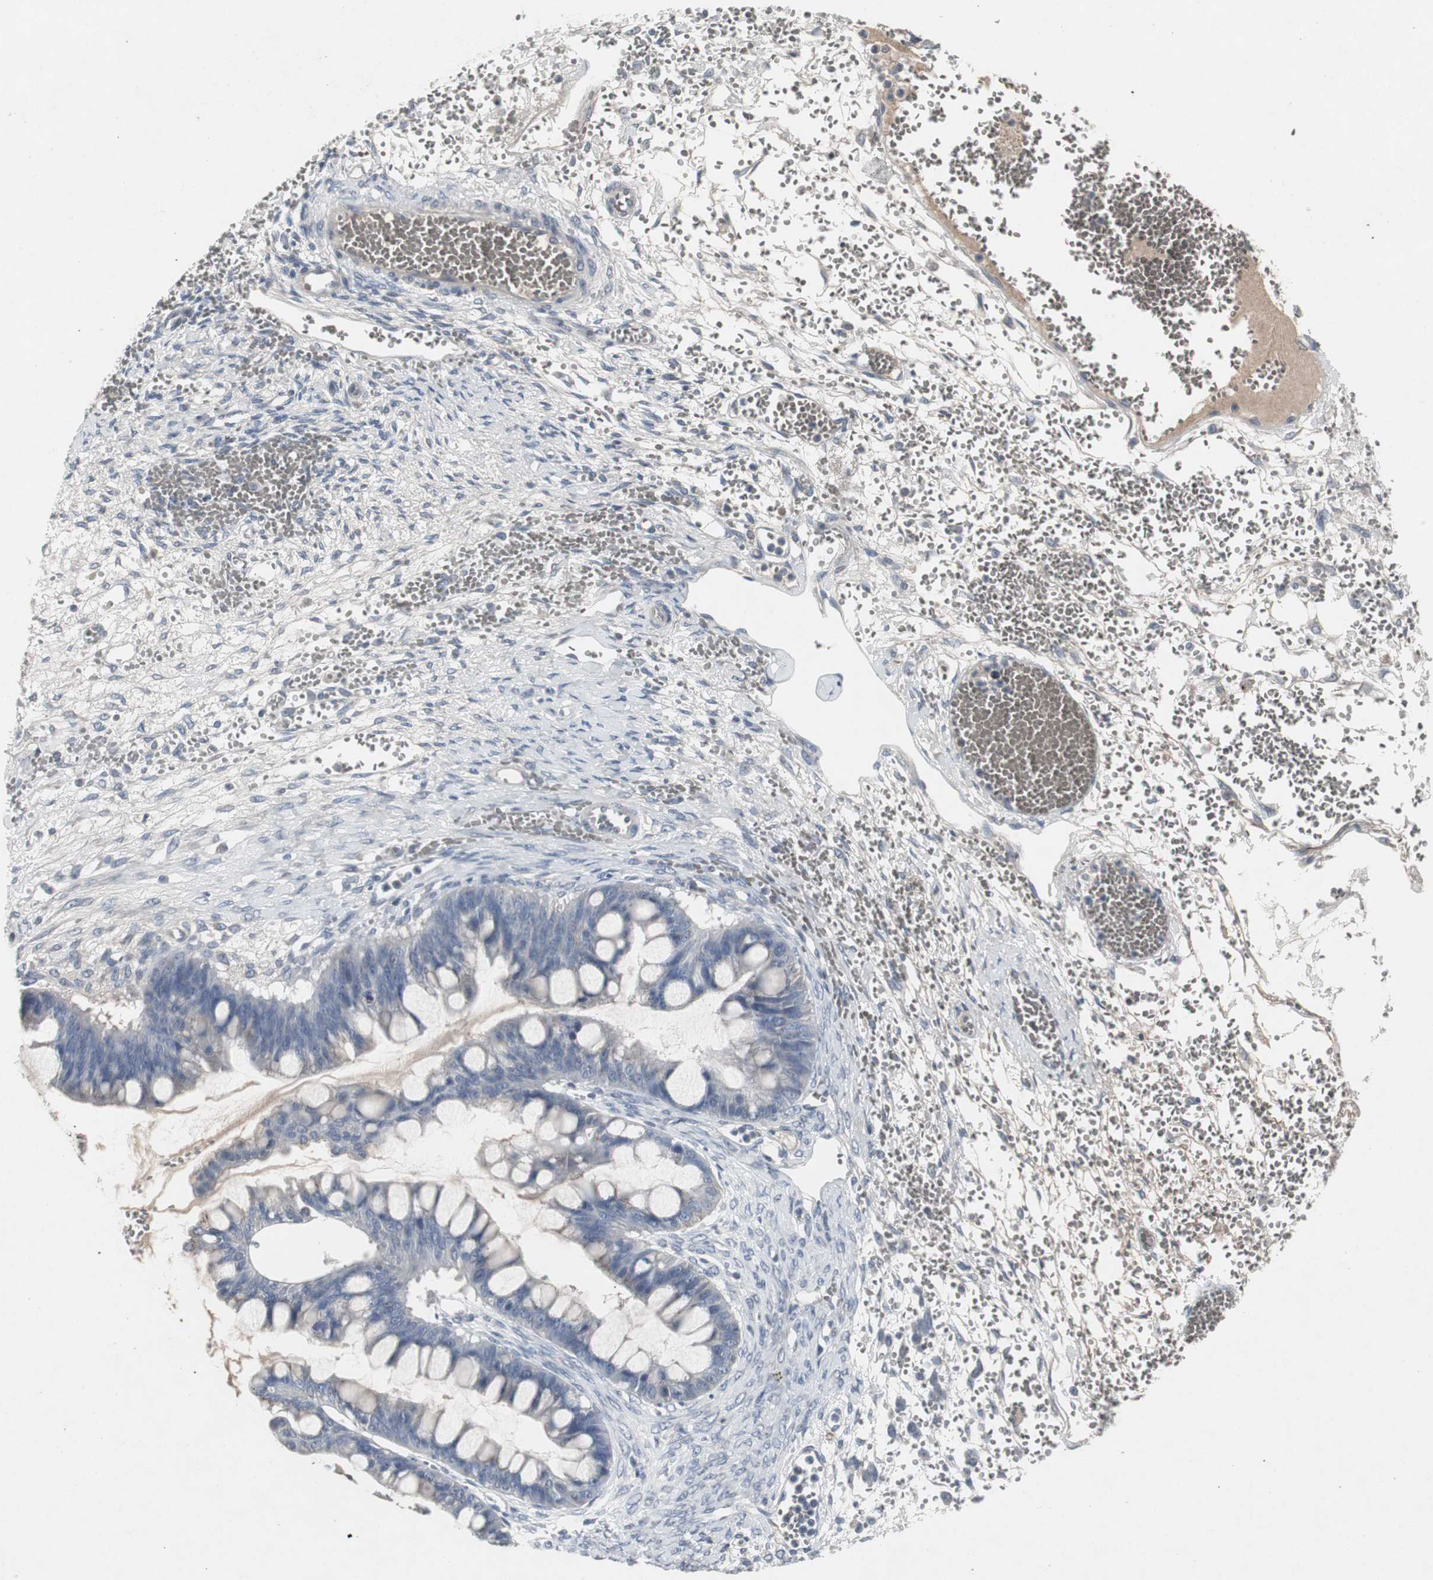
{"staining": {"intensity": "weak", "quantity": "25%-75%", "location": "cytoplasmic/membranous"}, "tissue": "ovarian cancer", "cell_type": "Tumor cells", "image_type": "cancer", "snomed": [{"axis": "morphology", "description": "Cystadenocarcinoma, mucinous, NOS"}, {"axis": "topography", "description": "Ovary"}], "caption": "Ovarian mucinous cystadenocarcinoma stained for a protein (brown) reveals weak cytoplasmic/membranous positive expression in approximately 25%-75% of tumor cells.", "gene": "ACAA1", "patient": {"sex": "female", "age": 73}}